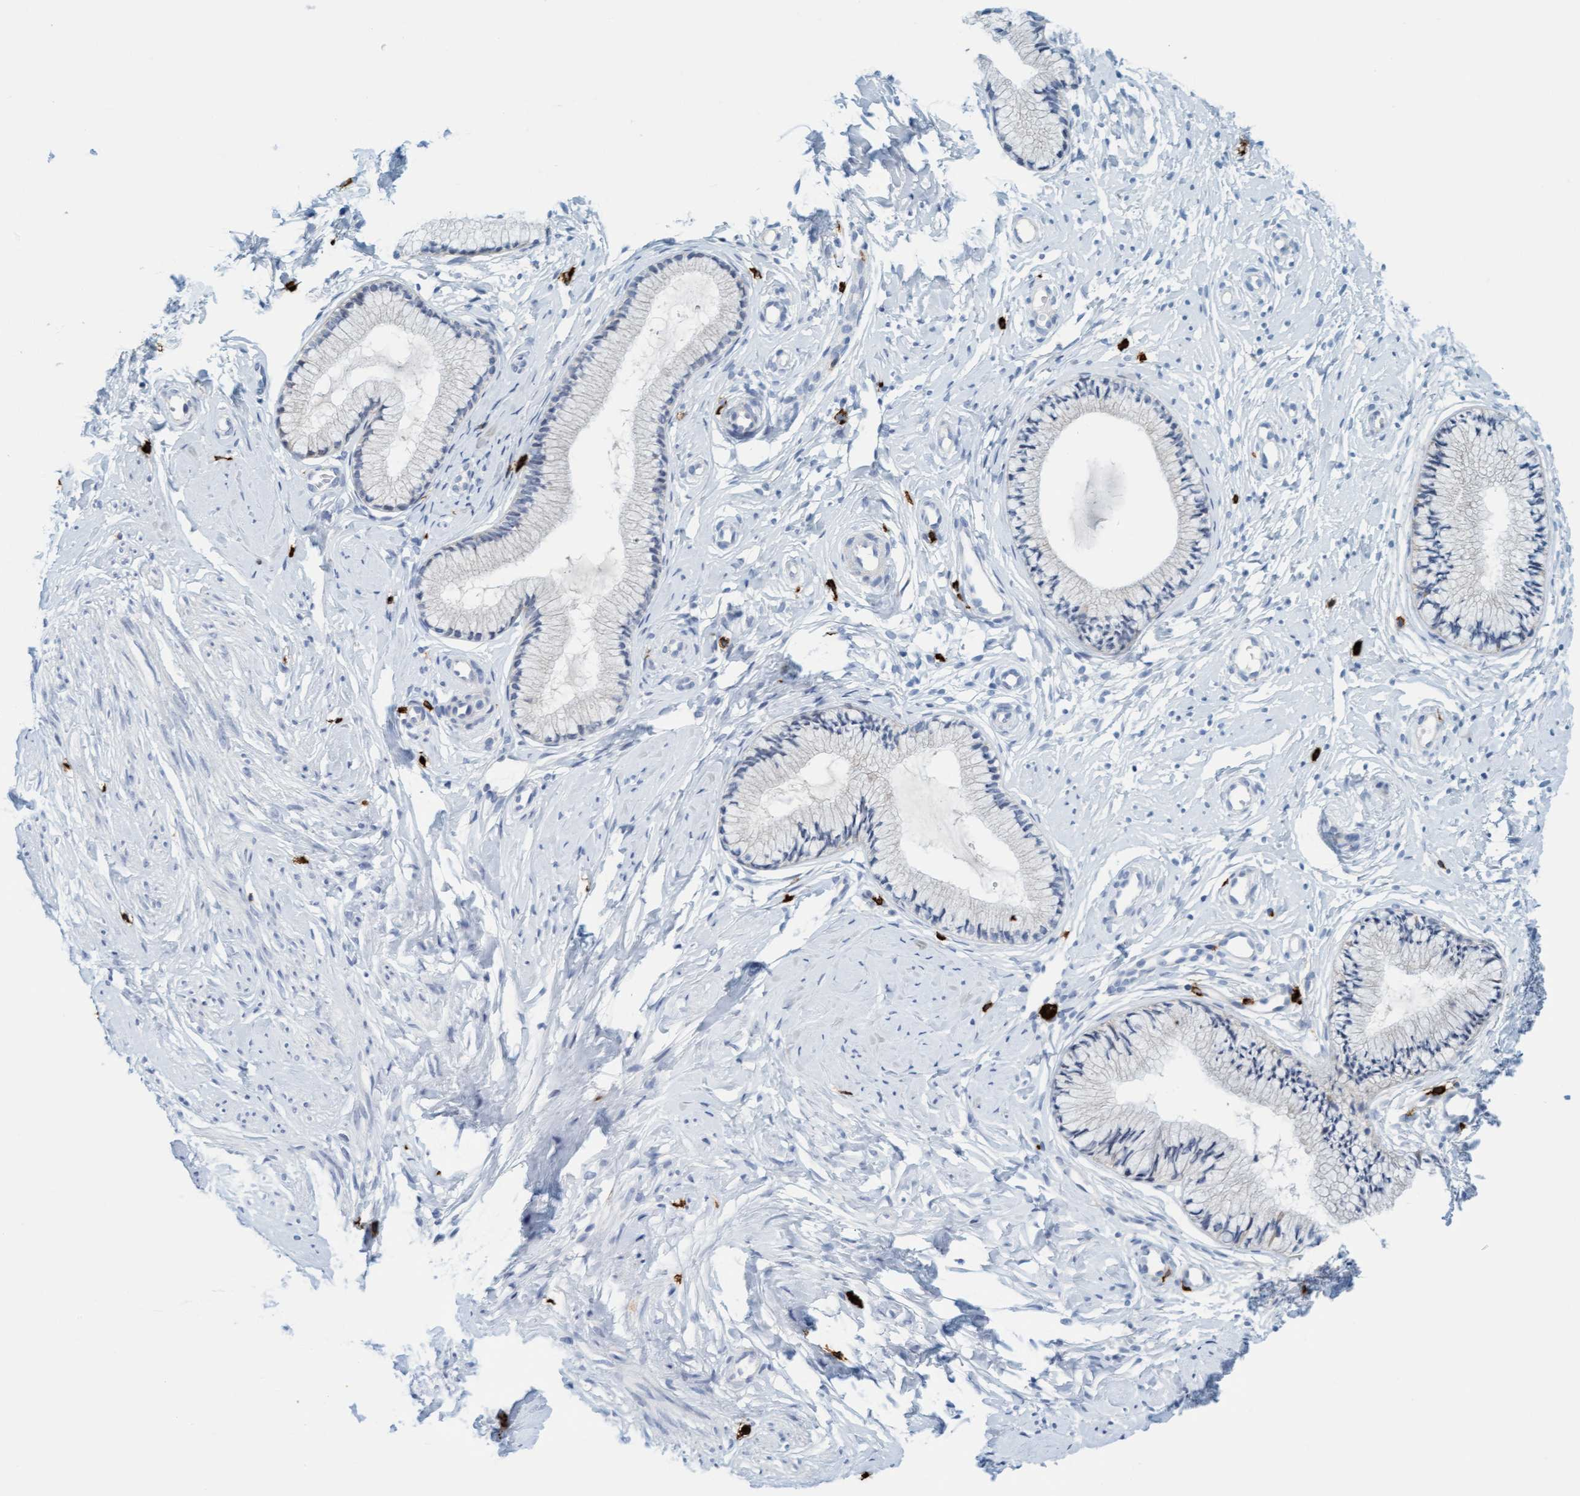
{"staining": {"intensity": "weak", "quantity": "<25%", "location": "cytoplasmic/membranous"}, "tissue": "cervix", "cell_type": "Glandular cells", "image_type": "normal", "snomed": [{"axis": "morphology", "description": "Normal tissue, NOS"}, {"axis": "topography", "description": "Cervix"}], "caption": "DAB (3,3'-diaminobenzidine) immunohistochemical staining of unremarkable cervix reveals no significant expression in glandular cells.", "gene": "CPA3", "patient": {"sex": "female", "age": 46}}